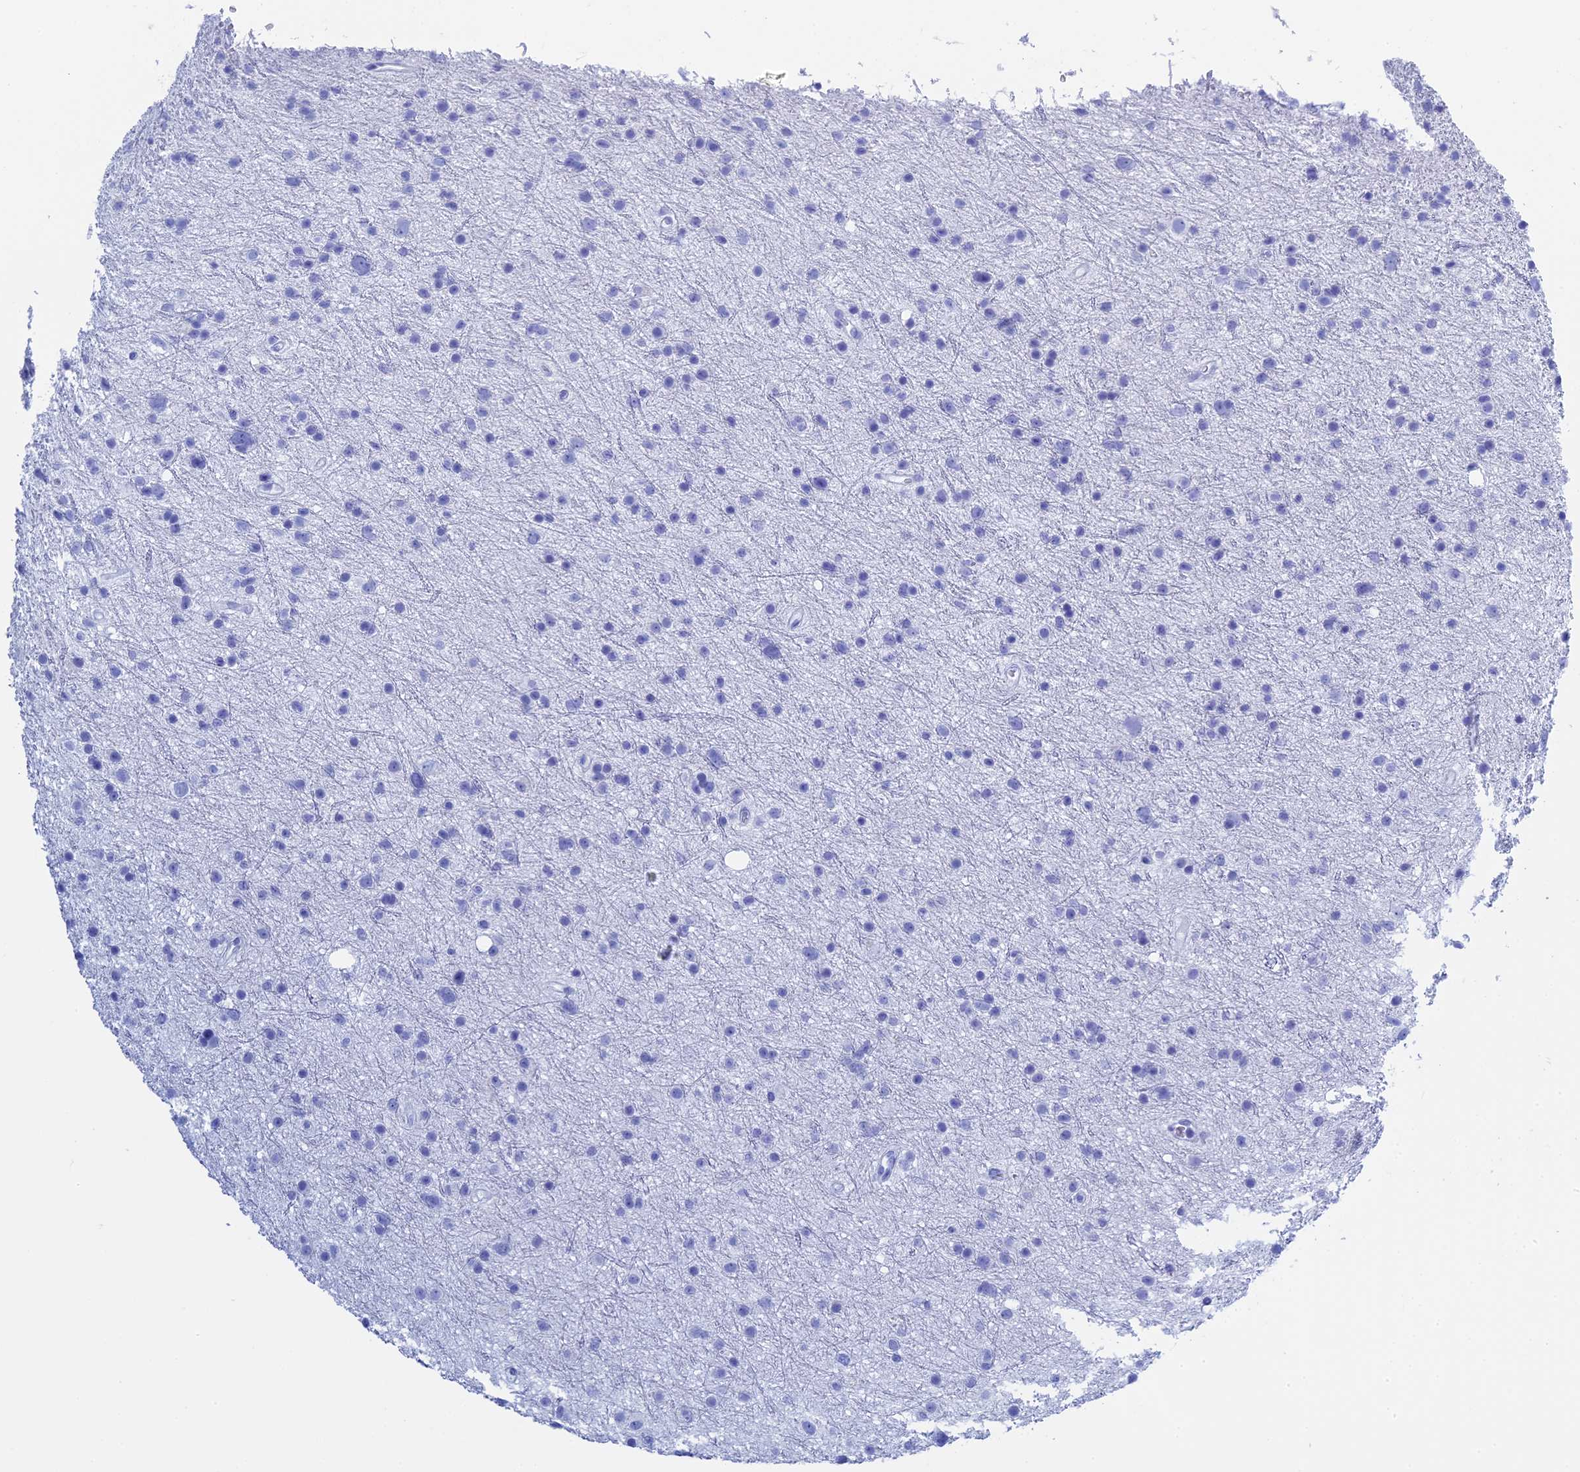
{"staining": {"intensity": "negative", "quantity": "none", "location": "none"}, "tissue": "glioma", "cell_type": "Tumor cells", "image_type": "cancer", "snomed": [{"axis": "morphology", "description": "Glioma, malignant, Low grade"}, {"axis": "topography", "description": "Cerebral cortex"}], "caption": "DAB (3,3'-diaminobenzidine) immunohistochemical staining of malignant glioma (low-grade) reveals no significant expression in tumor cells. Brightfield microscopy of immunohistochemistry (IHC) stained with DAB (brown) and hematoxylin (blue), captured at high magnification.", "gene": "TEX101", "patient": {"sex": "female", "age": 39}}